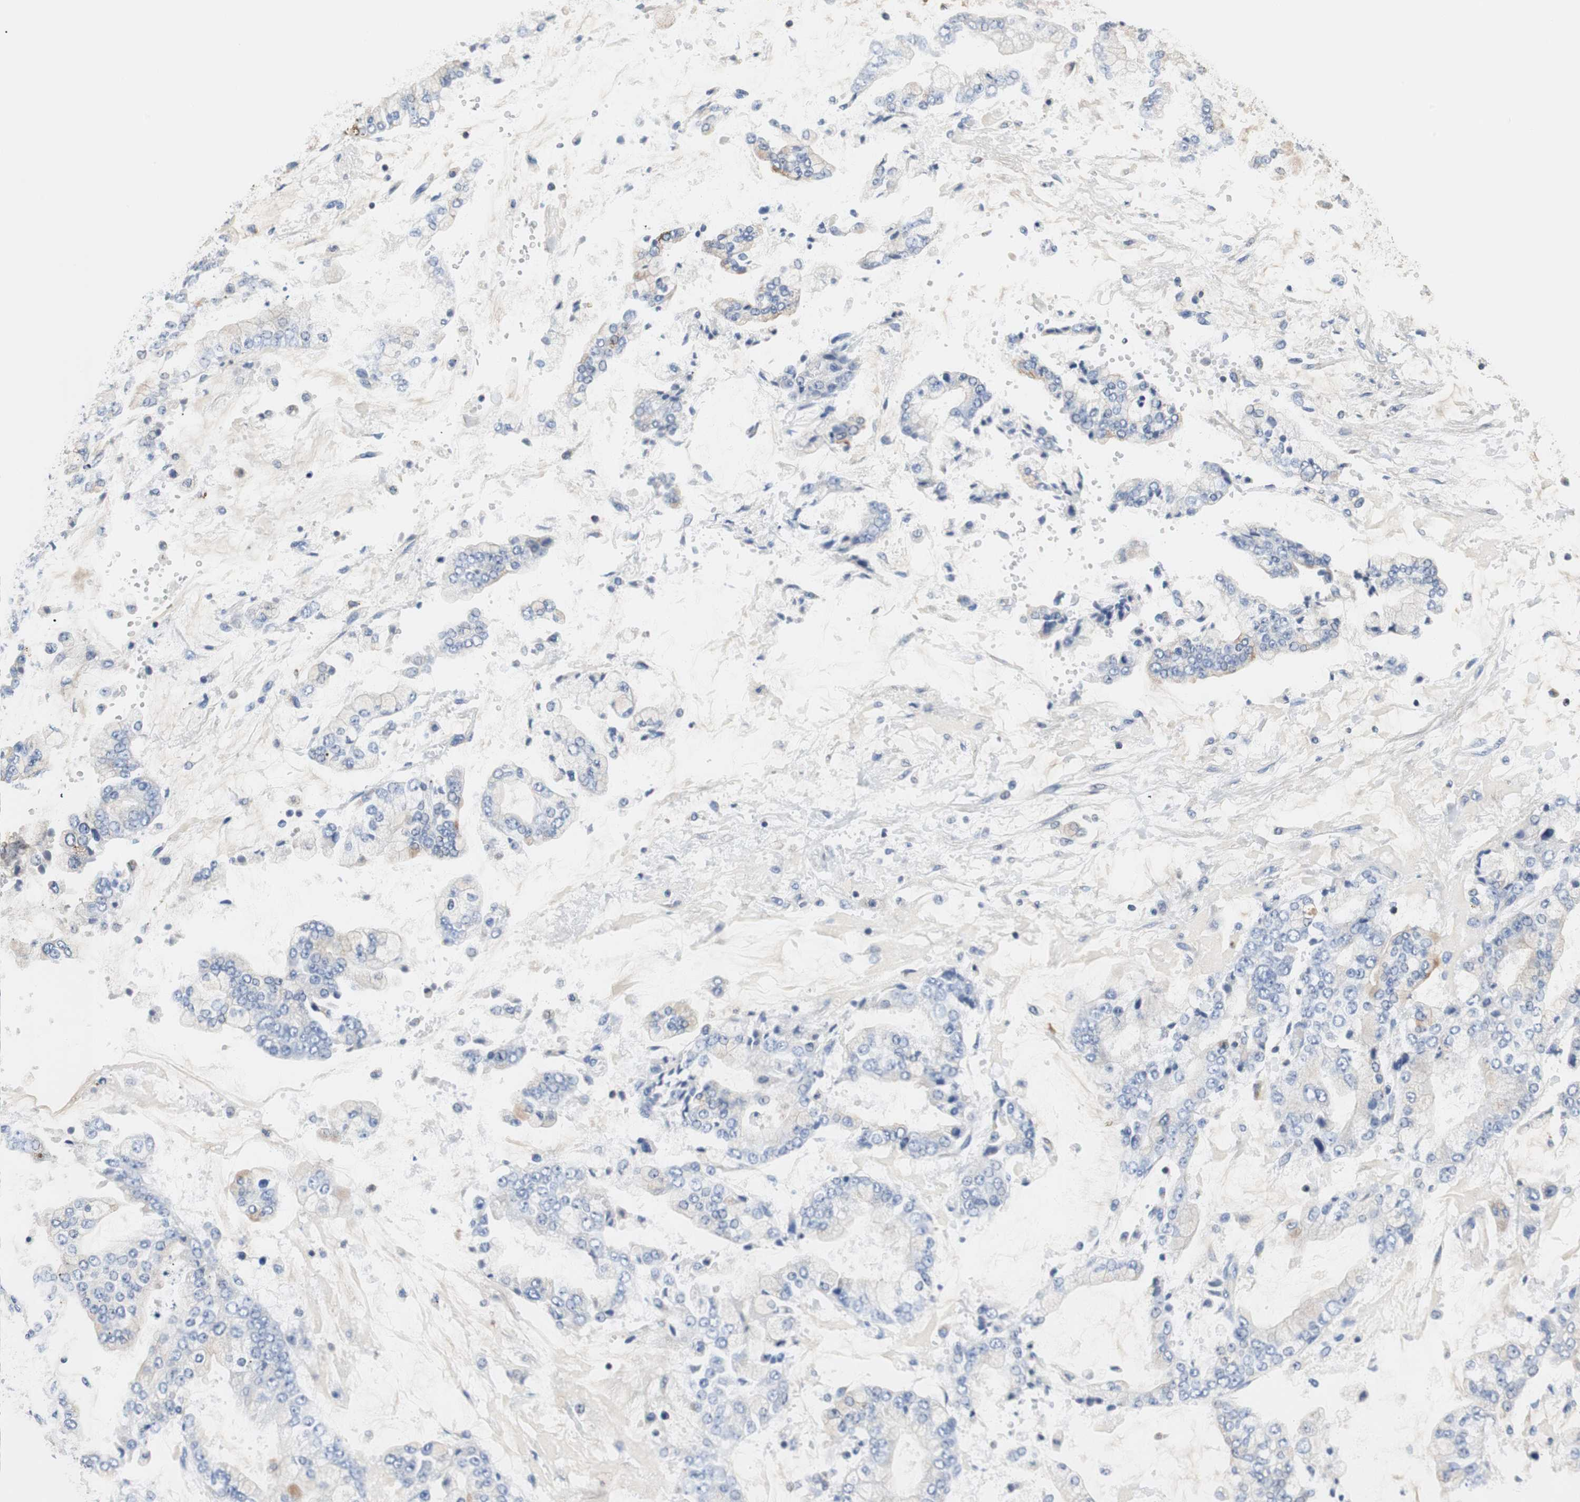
{"staining": {"intensity": "moderate", "quantity": "<25%", "location": "cytoplasmic/membranous"}, "tissue": "stomach cancer", "cell_type": "Tumor cells", "image_type": "cancer", "snomed": [{"axis": "morphology", "description": "Adenocarcinoma, NOS"}, {"axis": "topography", "description": "Stomach"}], "caption": "Immunohistochemical staining of stomach cancer reveals low levels of moderate cytoplasmic/membranous positivity in approximately <25% of tumor cells.", "gene": "VAMP8", "patient": {"sex": "male", "age": 76}}